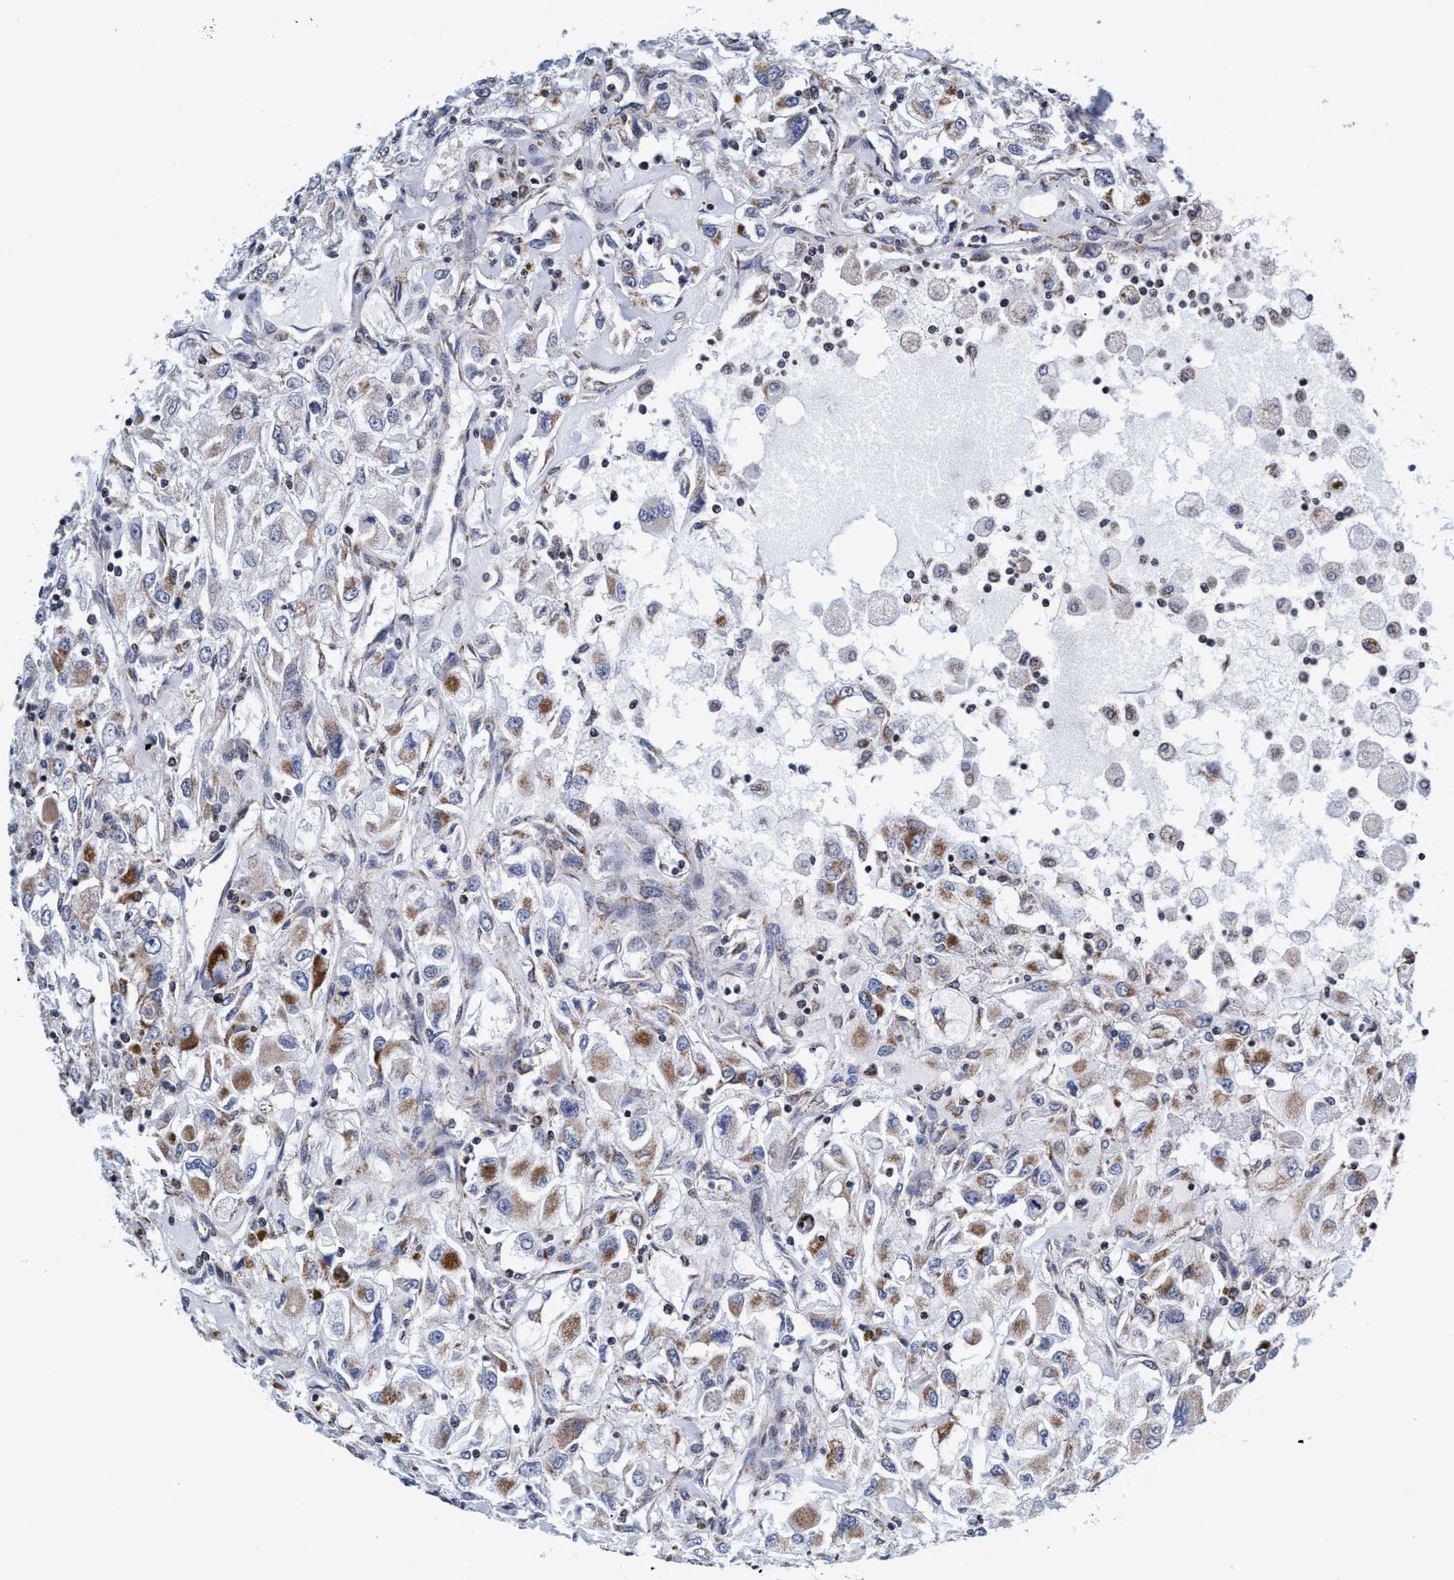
{"staining": {"intensity": "moderate", "quantity": "<25%", "location": "cytoplasmic/membranous"}, "tissue": "renal cancer", "cell_type": "Tumor cells", "image_type": "cancer", "snomed": [{"axis": "morphology", "description": "Adenocarcinoma, NOS"}, {"axis": "topography", "description": "Kidney"}], "caption": "Renal cancer stained with a brown dye demonstrates moderate cytoplasmic/membranous positive staining in approximately <25% of tumor cells.", "gene": "AGAP2", "patient": {"sex": "female", "age": 52}}